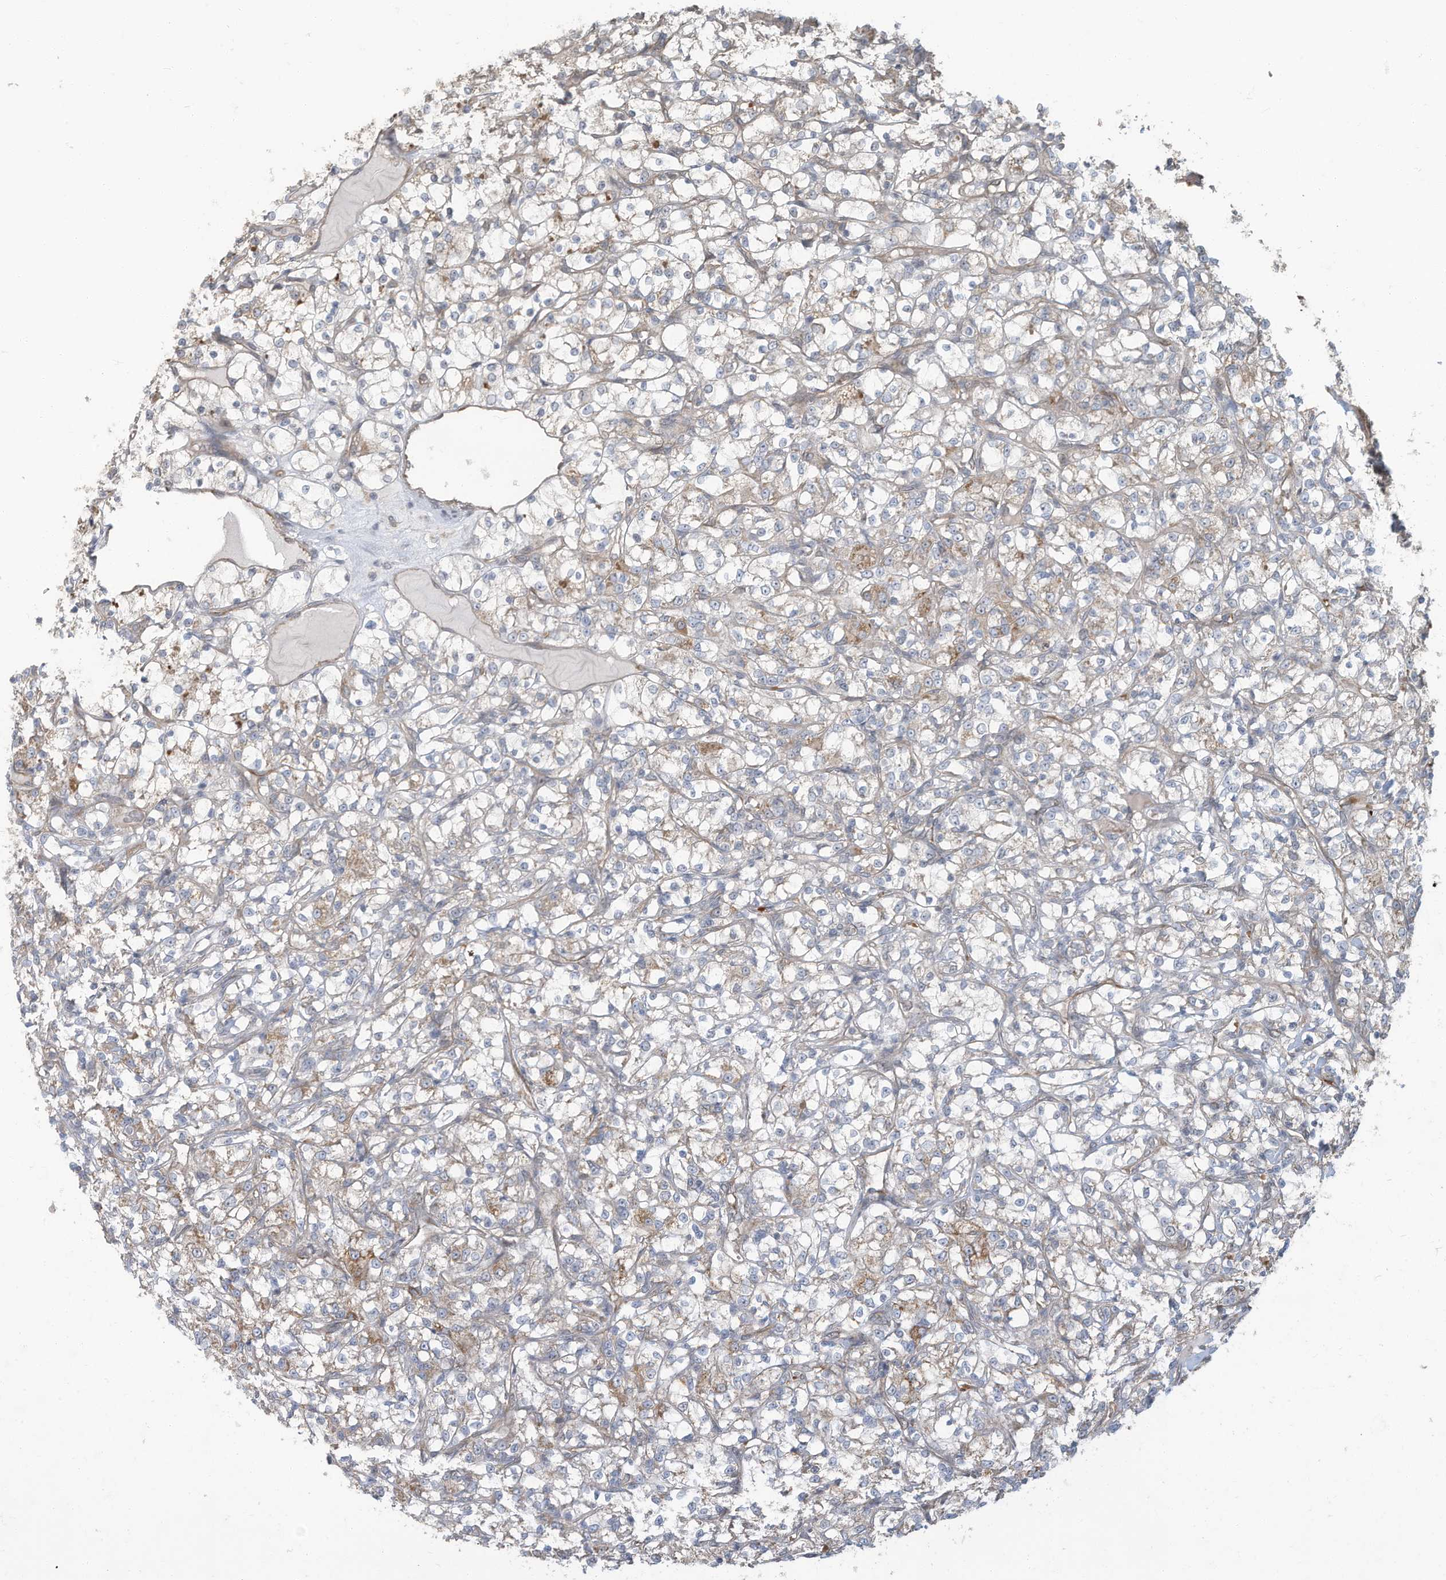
{"staining": {"intensity": "moderate", "quantity": "<25%", "location": "cytoplasmic/membranous"}, "tissue": "renal cancer", "cell_type": "Tumor cells", "image_type": "cancer", "snomed": [{"axis": "morphology", "description": "Adenocarcinoma, NOS"}, {"axis": "topography", "description": "Kidney"}], "caption": "Protein expression by immunohistochemistry (IHC) demonstrates moderate cytoplasmic/membranous staining in about <25% of tumor cells in renal adenocarcinoma.", "gene": "ERI2", "patient": {"sex": "female", "age": 69}}